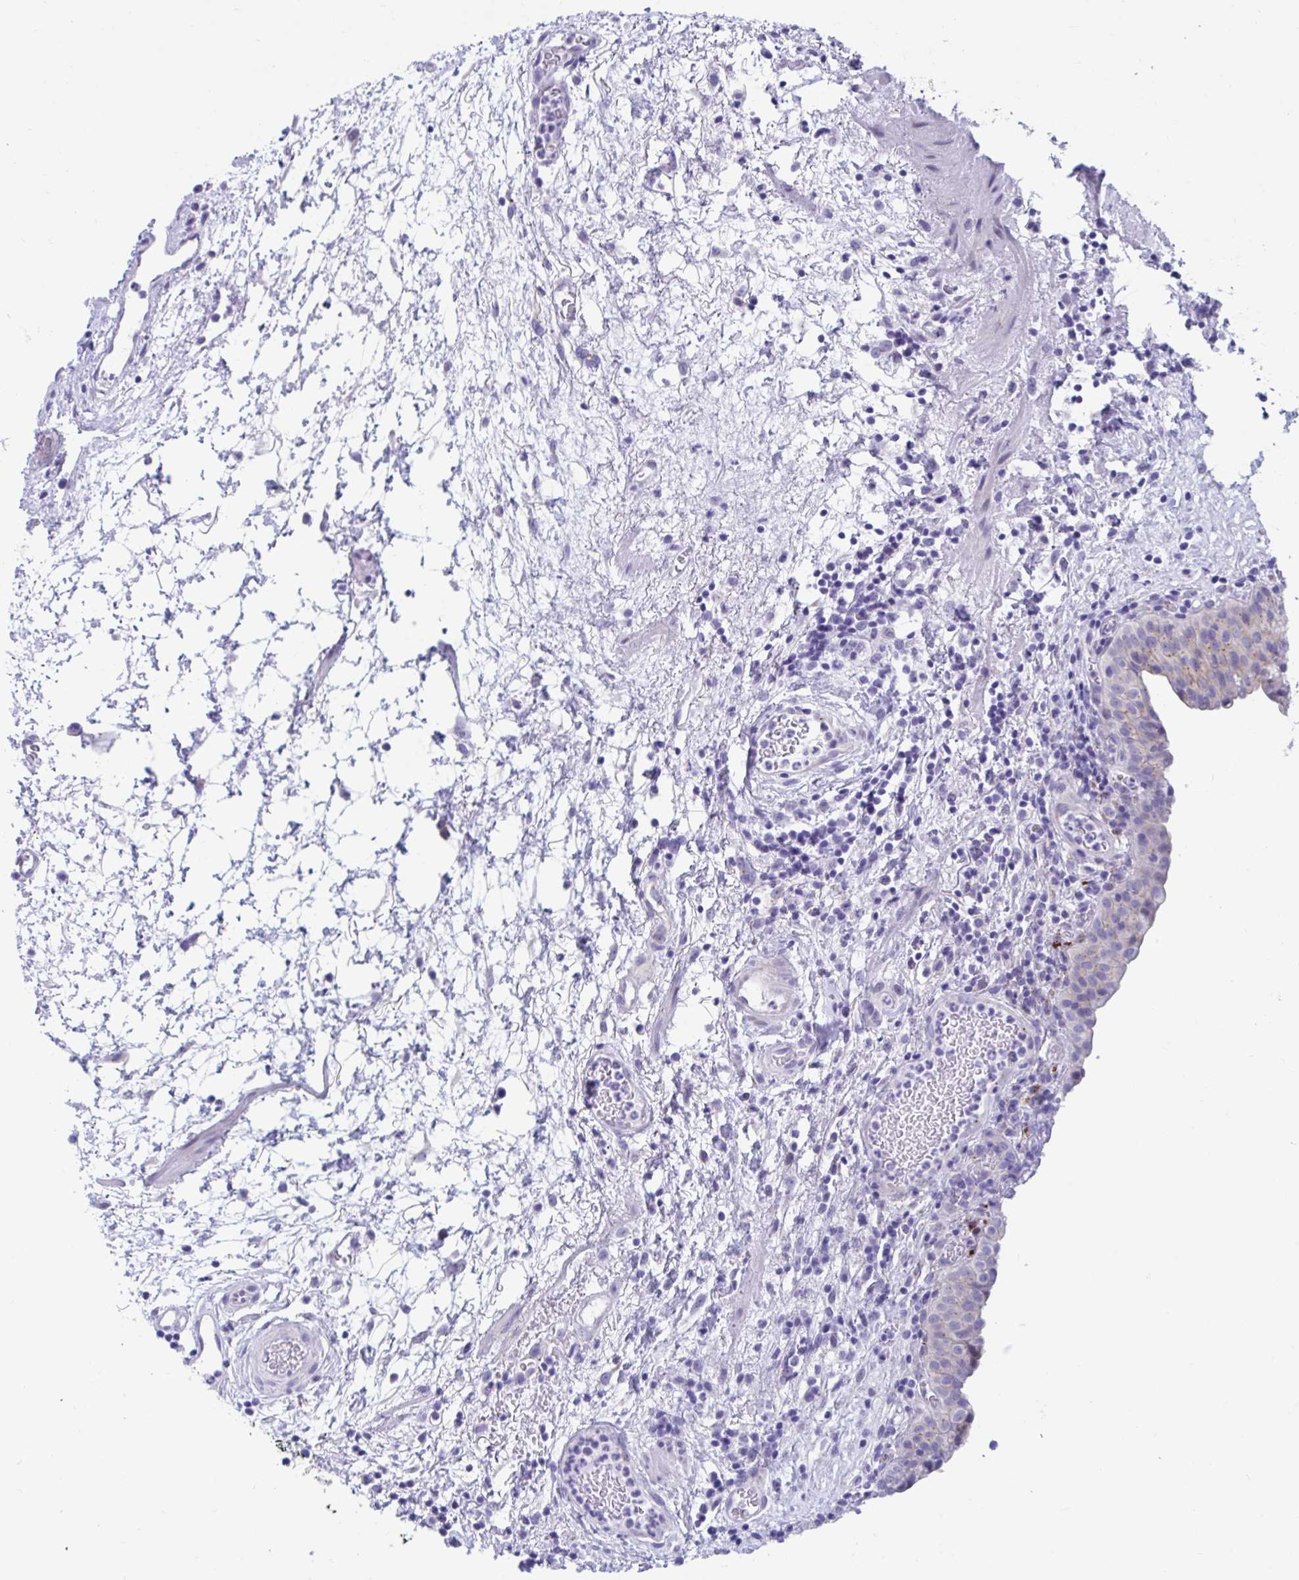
{"staining": {"intensity": "moderate", "quantity": "25%-75%", "location": "nuclear"}, "tissue": "urinary bladder", "cell_type": "Urothelial cells", "image_type": "normal", "snomed": [{"axis": "morphology", "description": "Normal tissue, NOS"}, {"axis": "morphology", "description": "Inflammation, NOS"}, {"axis": "topography", "description": "Urinary bladder"}], "caption": "Urothelial cells display medium levels of moderate nuclear staining in about 25%-75% of cells in benign human urinary bladder.", "gene": "TTC30A", "patient": {"sex": "male", "age": 57}}